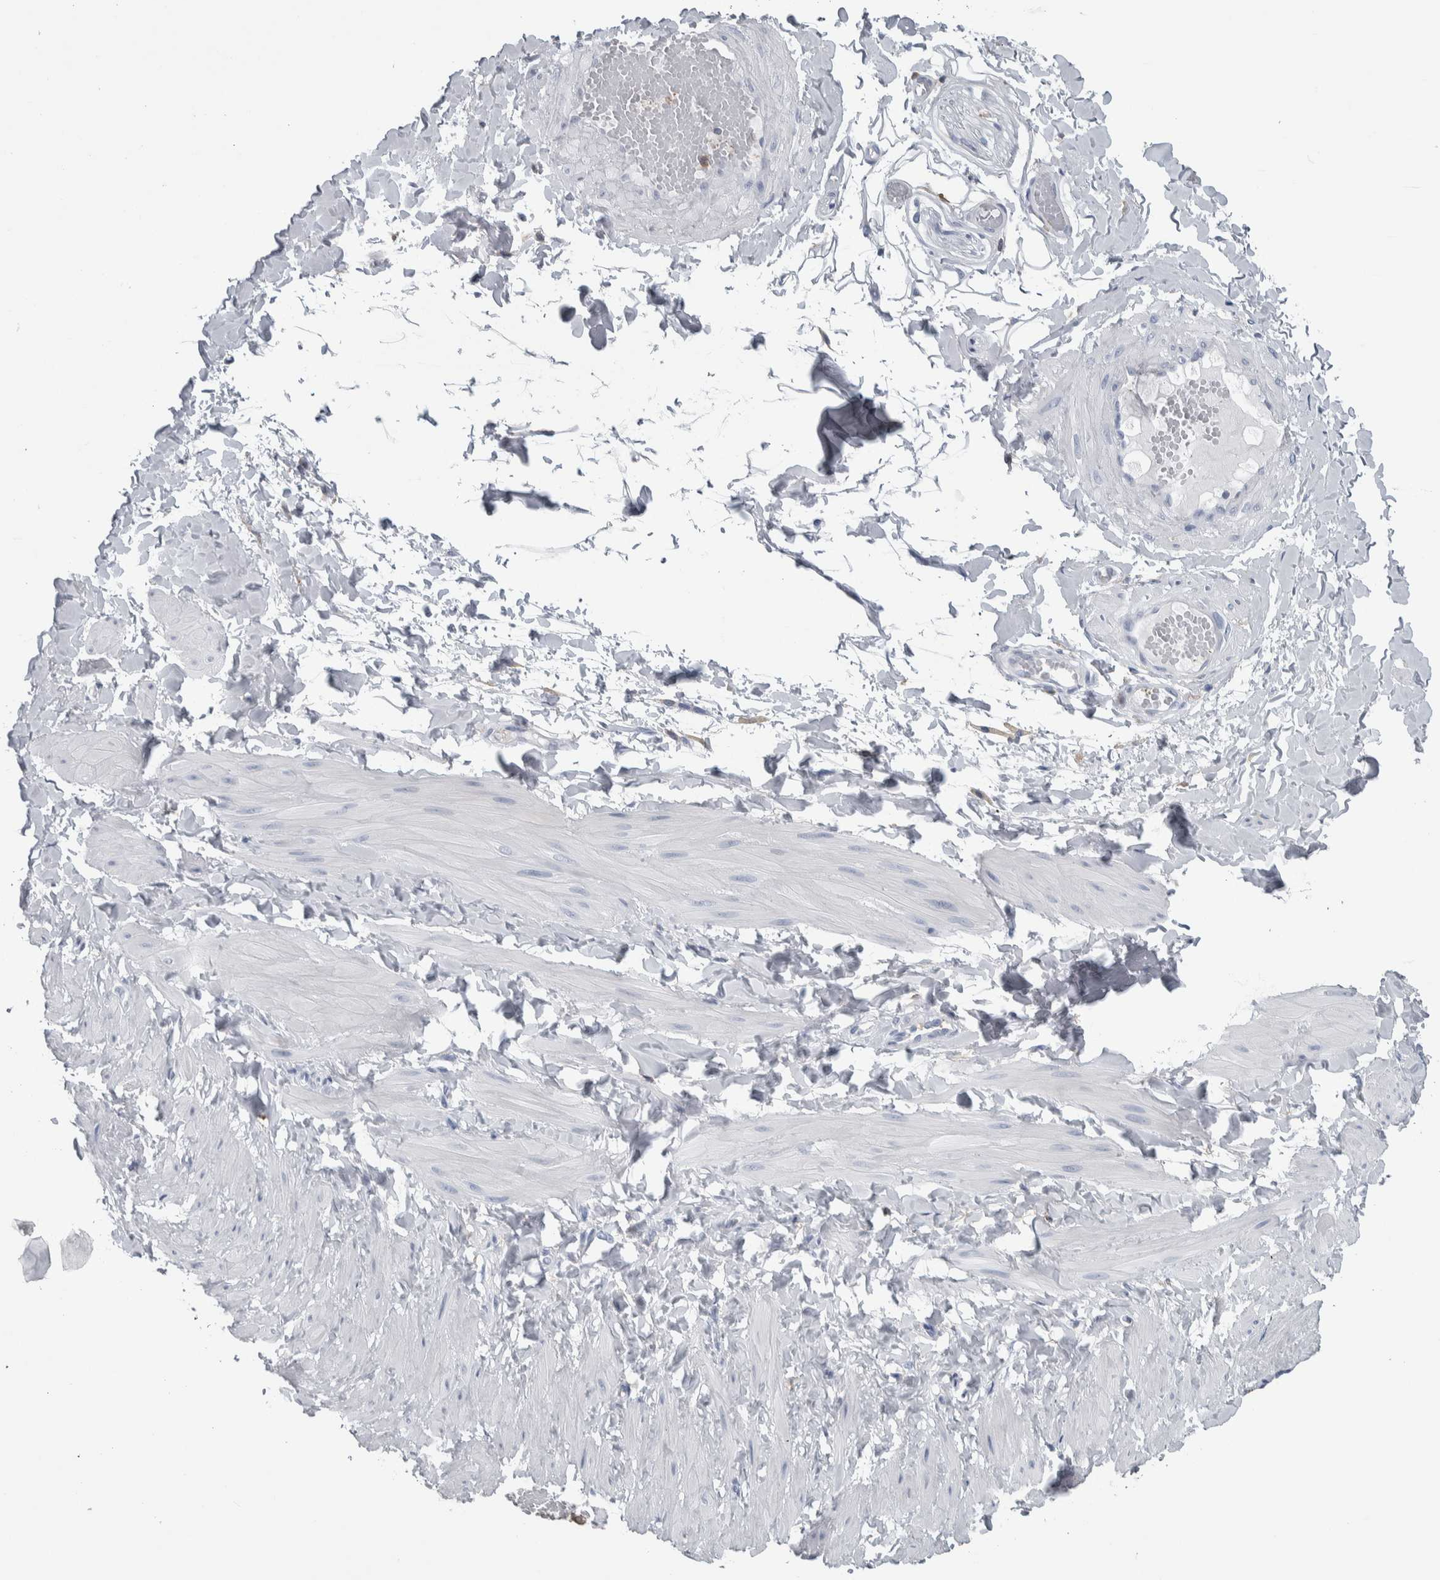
{"staining": {"intensity": "negative", "quantity": "none", "location": "none"}, "tissue": "adipose tissue", "cell_type": "Adipocytes", "image_type": "normal", "snomed": [{"axis": "morphology", "description": "Normal tissue, NOS"}, {"axis": "topography", "description": "Adipose tissue"}, {"axis": "topography", "description": "Vascular tissue"}, {"axis": "topography", "description": "Peripheral nerve tissue"}], "caption": "Human adipose tissue stained for a protein using IHC reveals no staining in adipocytes.", "gene": "SKAP2", "patient": {"sex": "male", "age": 25}}